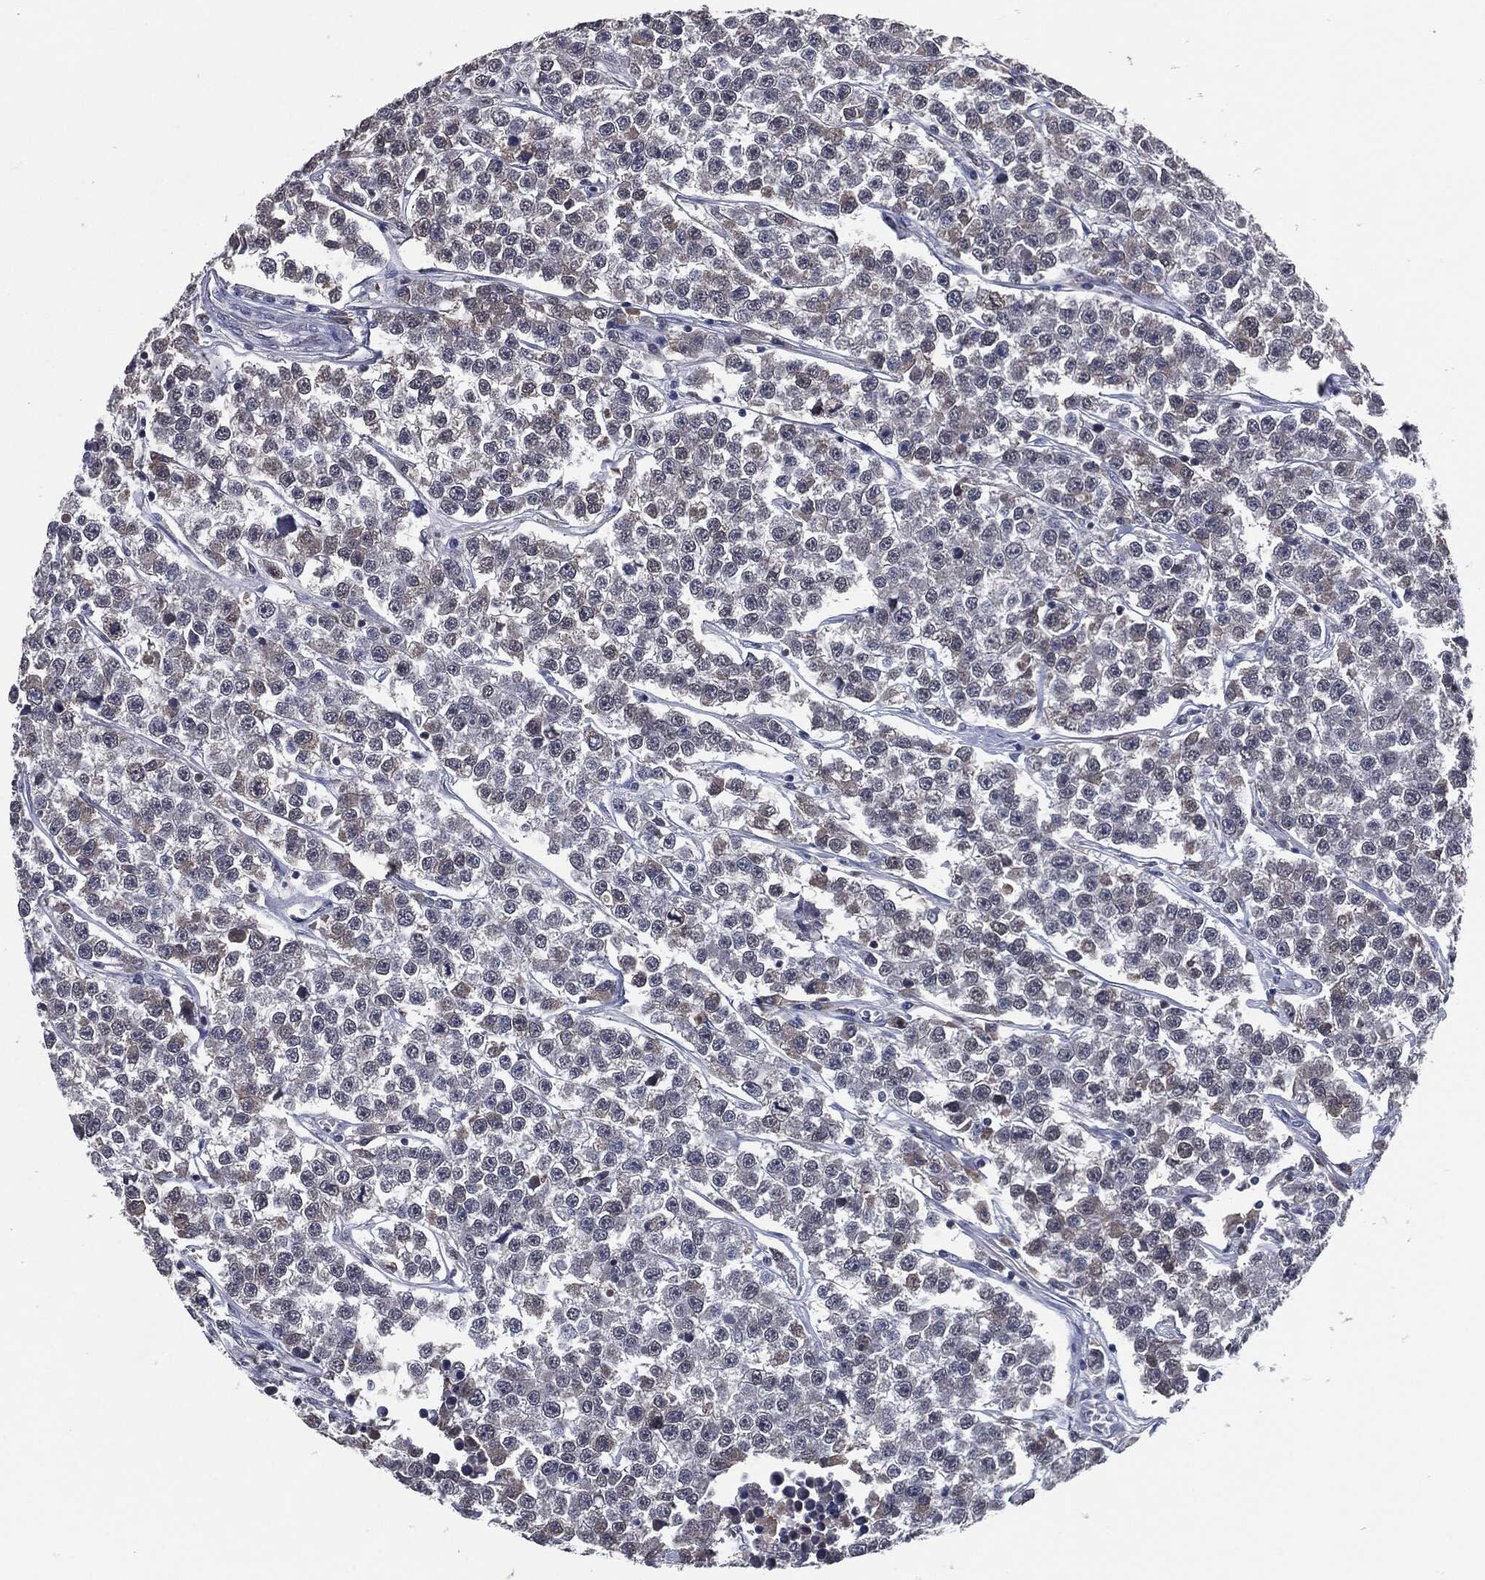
{"staining": {"intensity": "negative", "quantity": "none", "location": "none"}, "tissue": "testis cancer", "cell_type": "Tumor cells", "image_type": "cancer", "snomed": [{"axis": "morphology", "description": "Seminoma, NOS"}, {"axis": "topography", "description": "Testis"}], "caption": "A photomicrograph of testis cancer stained for a protein displays no brown staining in tumor cells.", "gene": "IL2RG", "patient": {"sex": "male", "age": 59}}